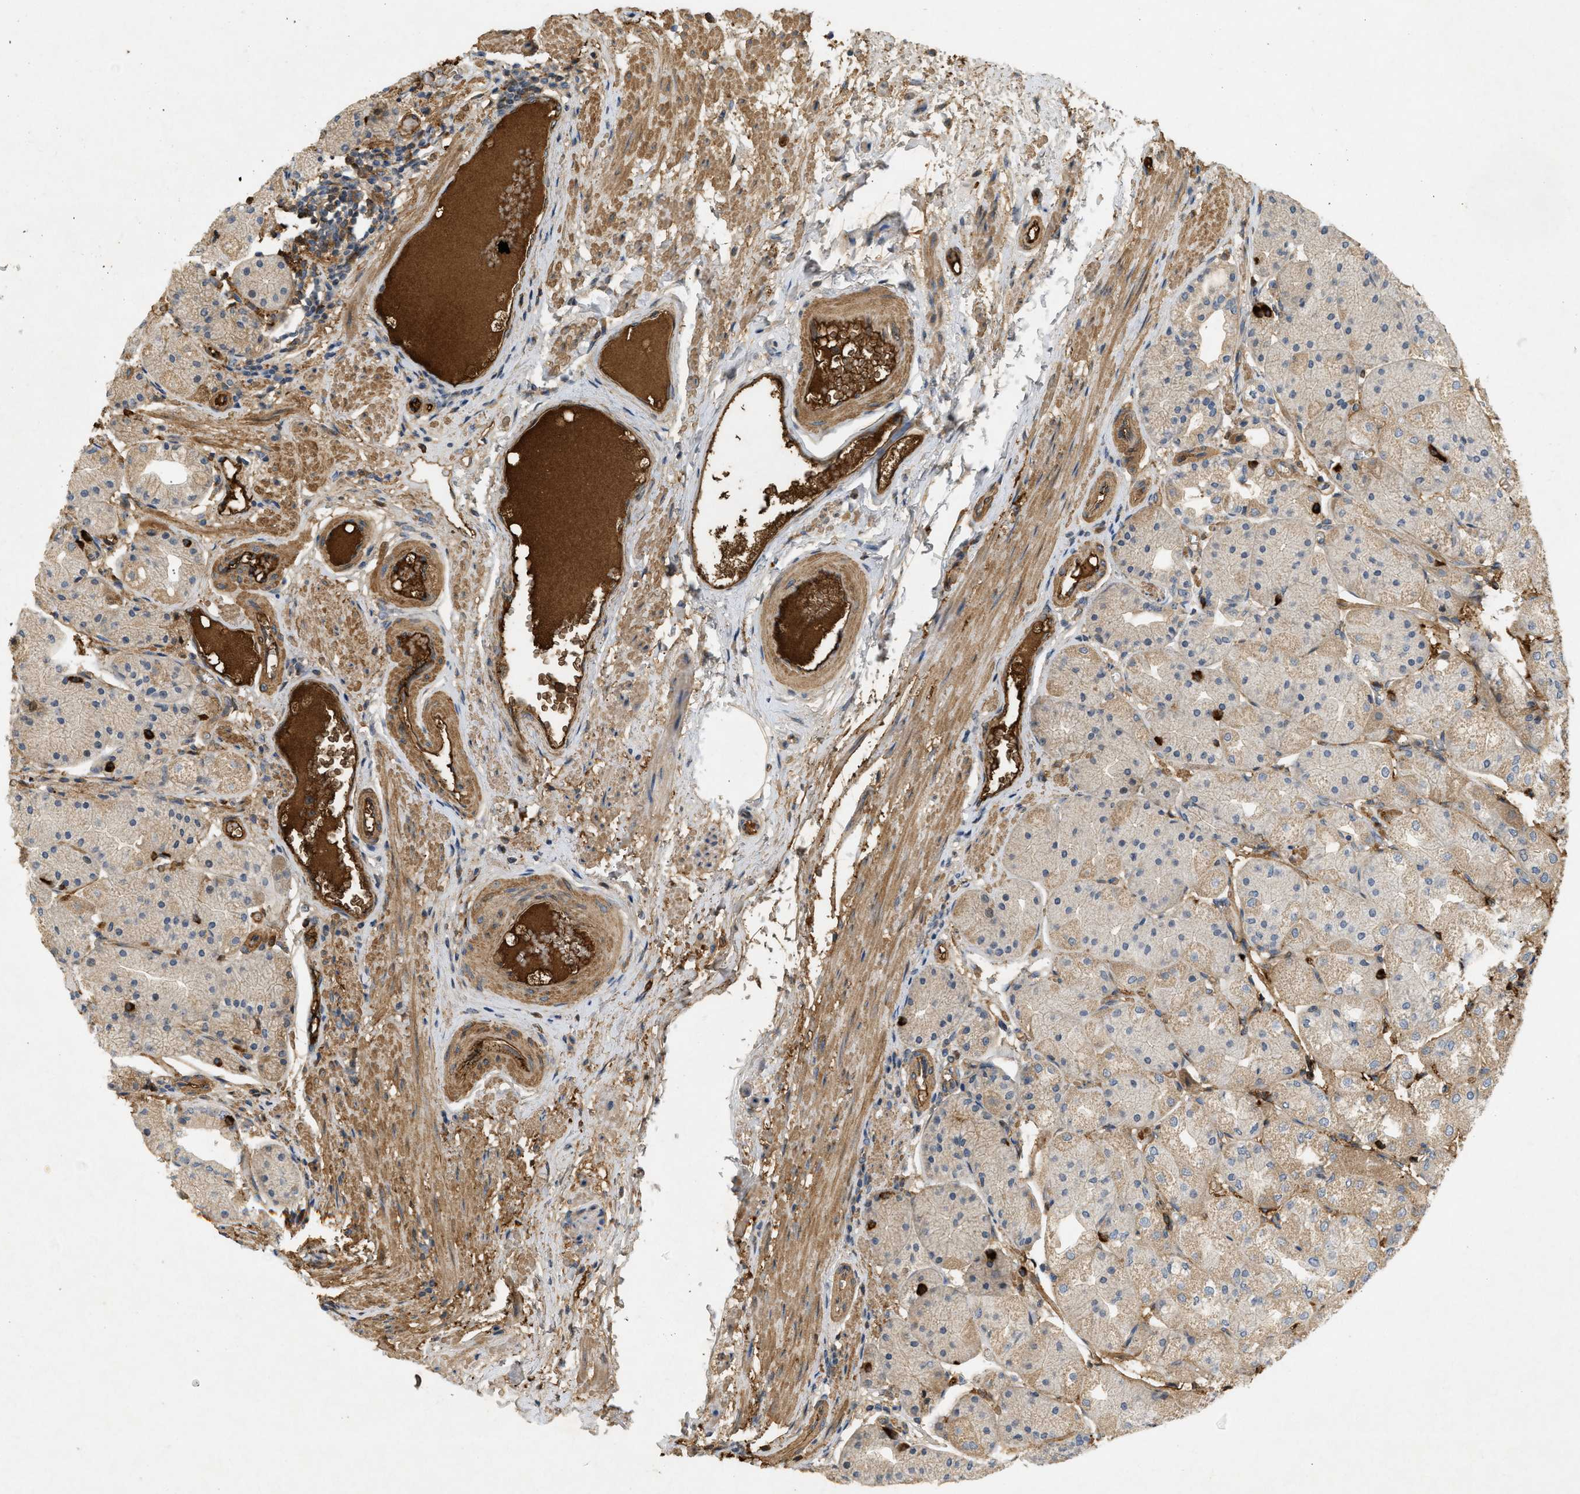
{"staining": {"intensity": "weak", "quantity": "25%-75%", "location": "cytoplasmic/membranous"}, "tissue": "stomach", "cell_type": "Glandular cells", "image_type": "normal", "snomed": [{"axis": "morphology", "description": "Normal tissue, NOS"}, {"axis": "topography", "description": "Stomach, upper"}], "caption": "Immunohistochemistry (IHC) photomicrograph of normal human stomach stained for a protein (brown), which shows low levels of weak cytoplasmic/membranous positivity in approximately 25%-75% of glandular cells.", "gene": "F8", "patient": {"sex": "male", "age": 72}}